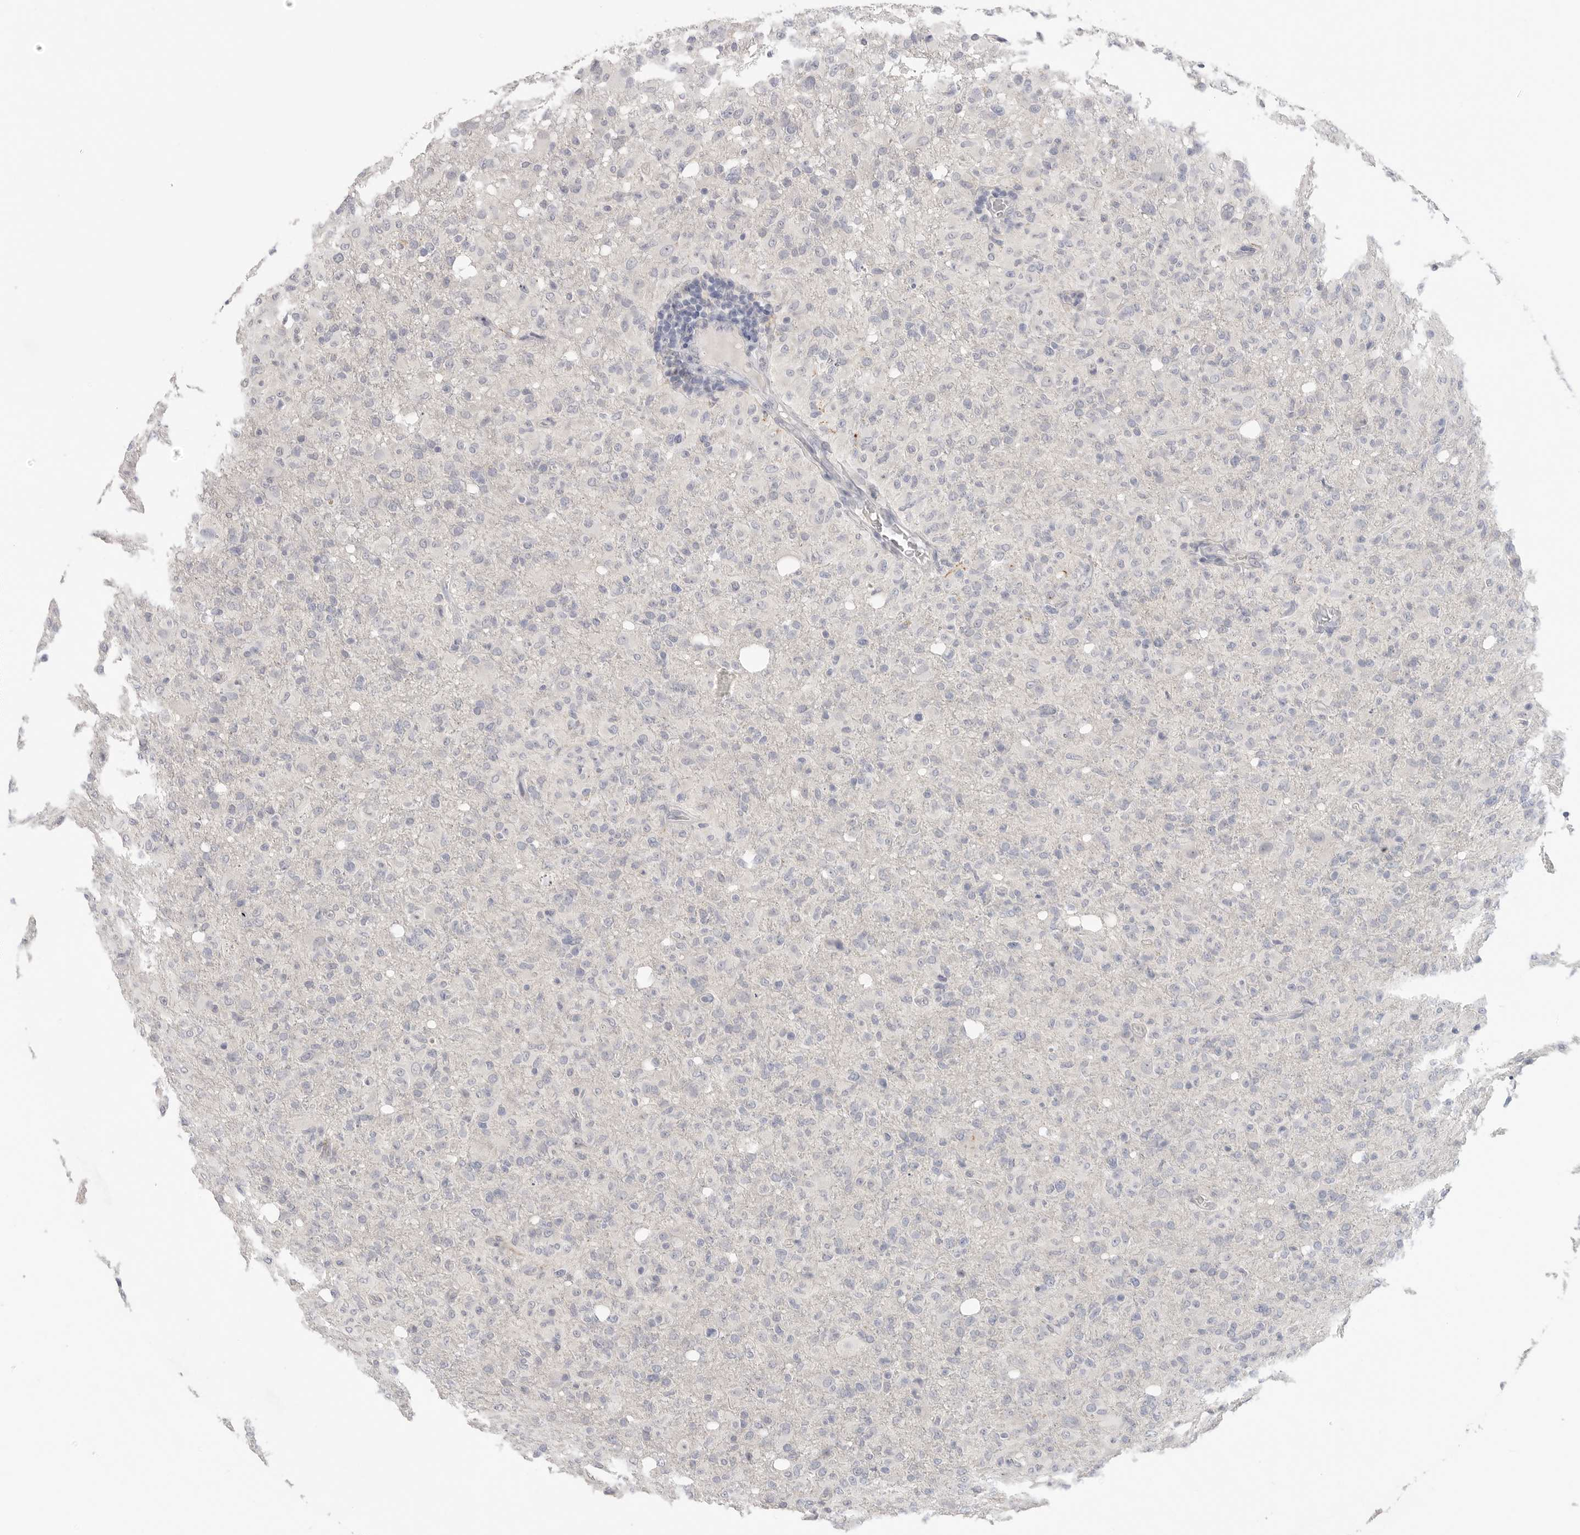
{"staining": {"intensity": "negative", "quantity": "none", "location": "none"}, "tissue": "glioma", "cell_type": "Tumor cells", "image_type": "cancer", "snomed": [{"axis": "morphology", "description": "Glioma, malignant, High grade"}, {"axis": "topography", "description": "Brain"}], "caption": "DAB (3,3'-diaminobenzidine) immunohistochemical staining of human glioma exhibits no significant expression in tumor cells.", "gene": "FBN2", "patient": {"sex": "female", "age": 57}}